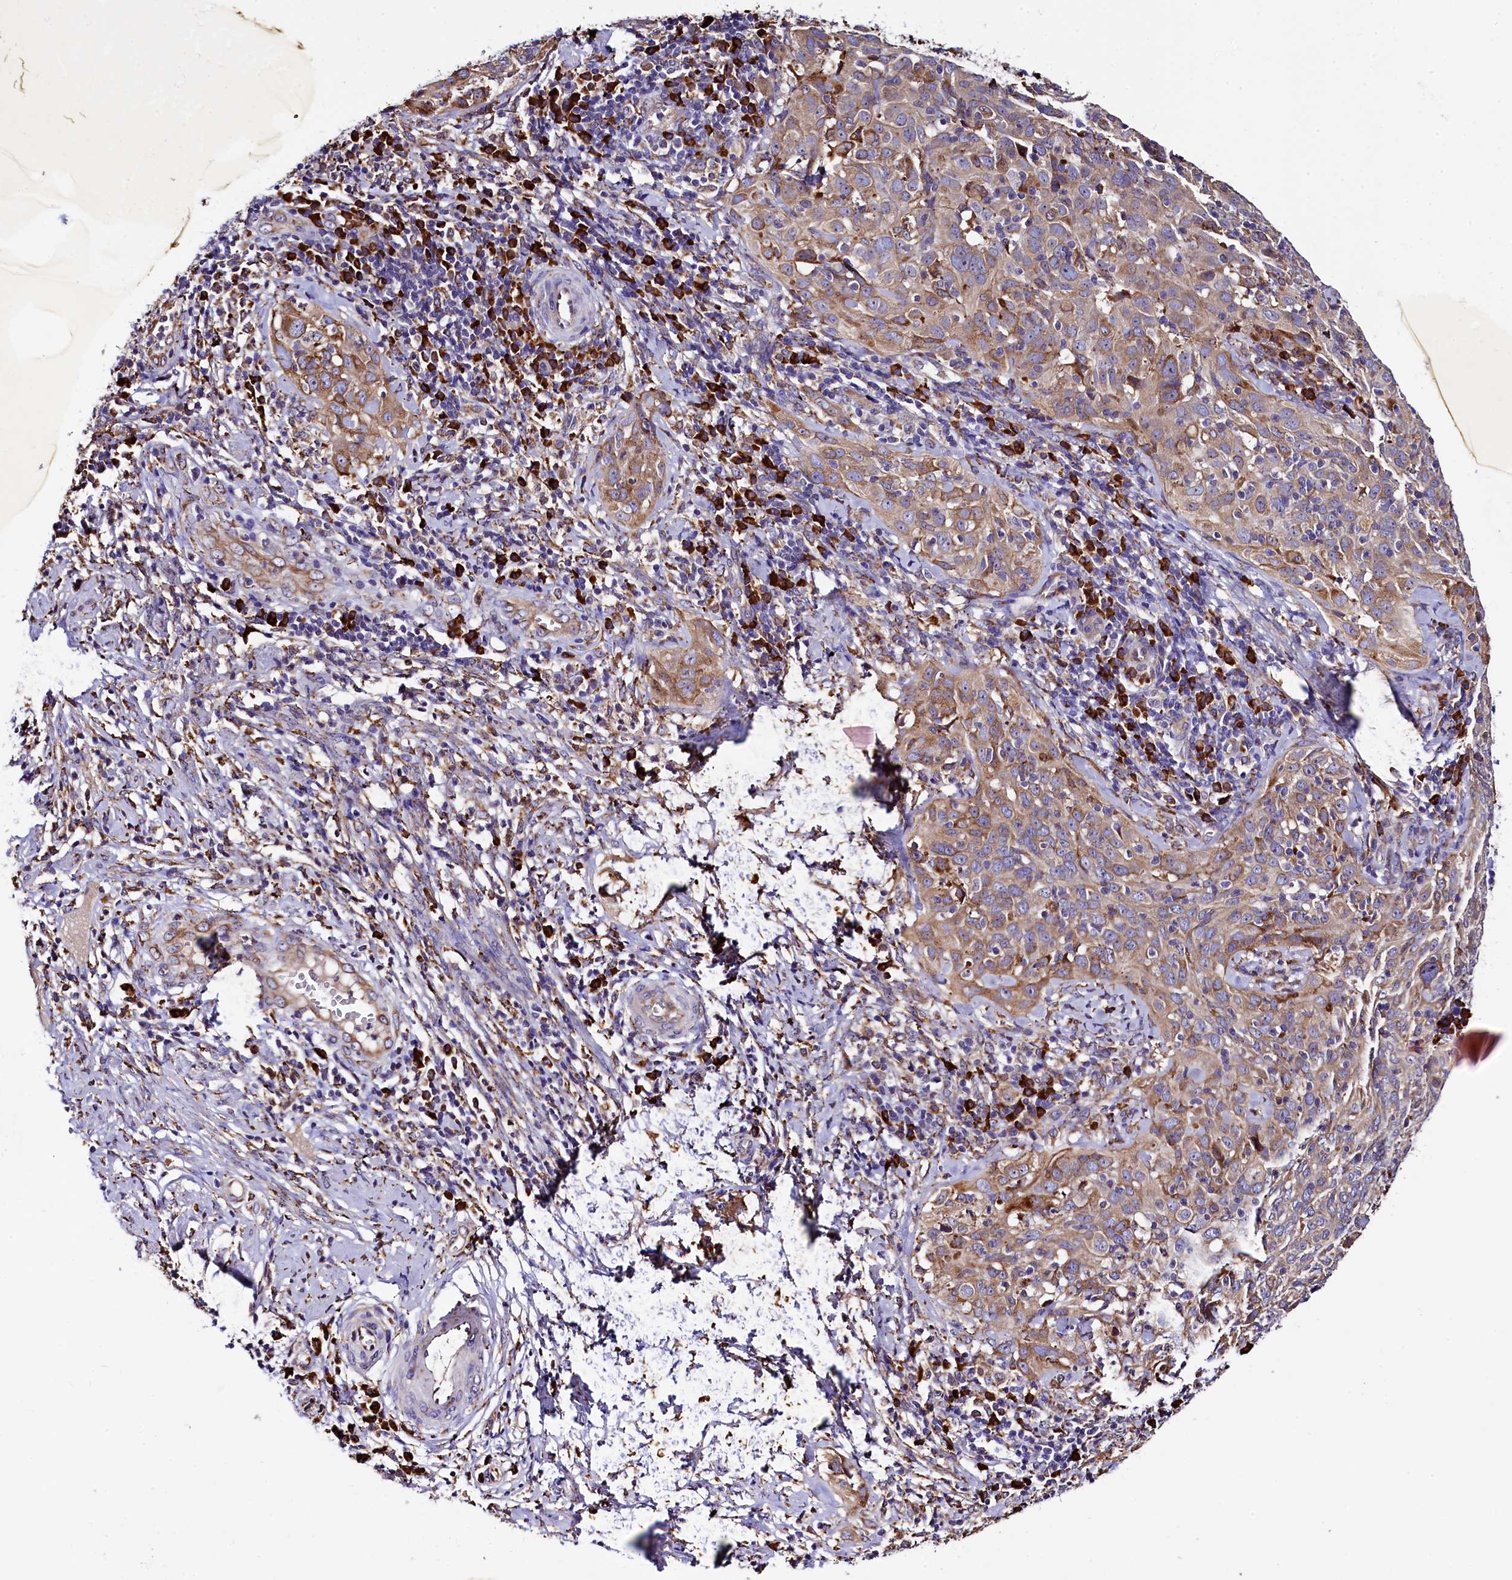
{"staining": {"intensity": "weak", "quantity": "25%-75%", "location": "cytoplasmic/membranous"}, "tissue": "cervical cancer", "cell_type": "Tumor cells", "image_type": "cancer", "snomed": [{"axis": "morphology", "description": "Normal tissue, NOS"}, {"axis": "morphology", "description": "Squamous cell carcinoma, NOS"}, {"axis": "topography", "description": "Cervix"}], "caption": "A low amount of weak cytoplasmic/membranous expression is appreciated in approximately 25%-75% of tumor cells in squamous cell carcinoma (cervical) tissue.", "gene": "CAPS2", "patient": {"sex": "female", "age": 31}}